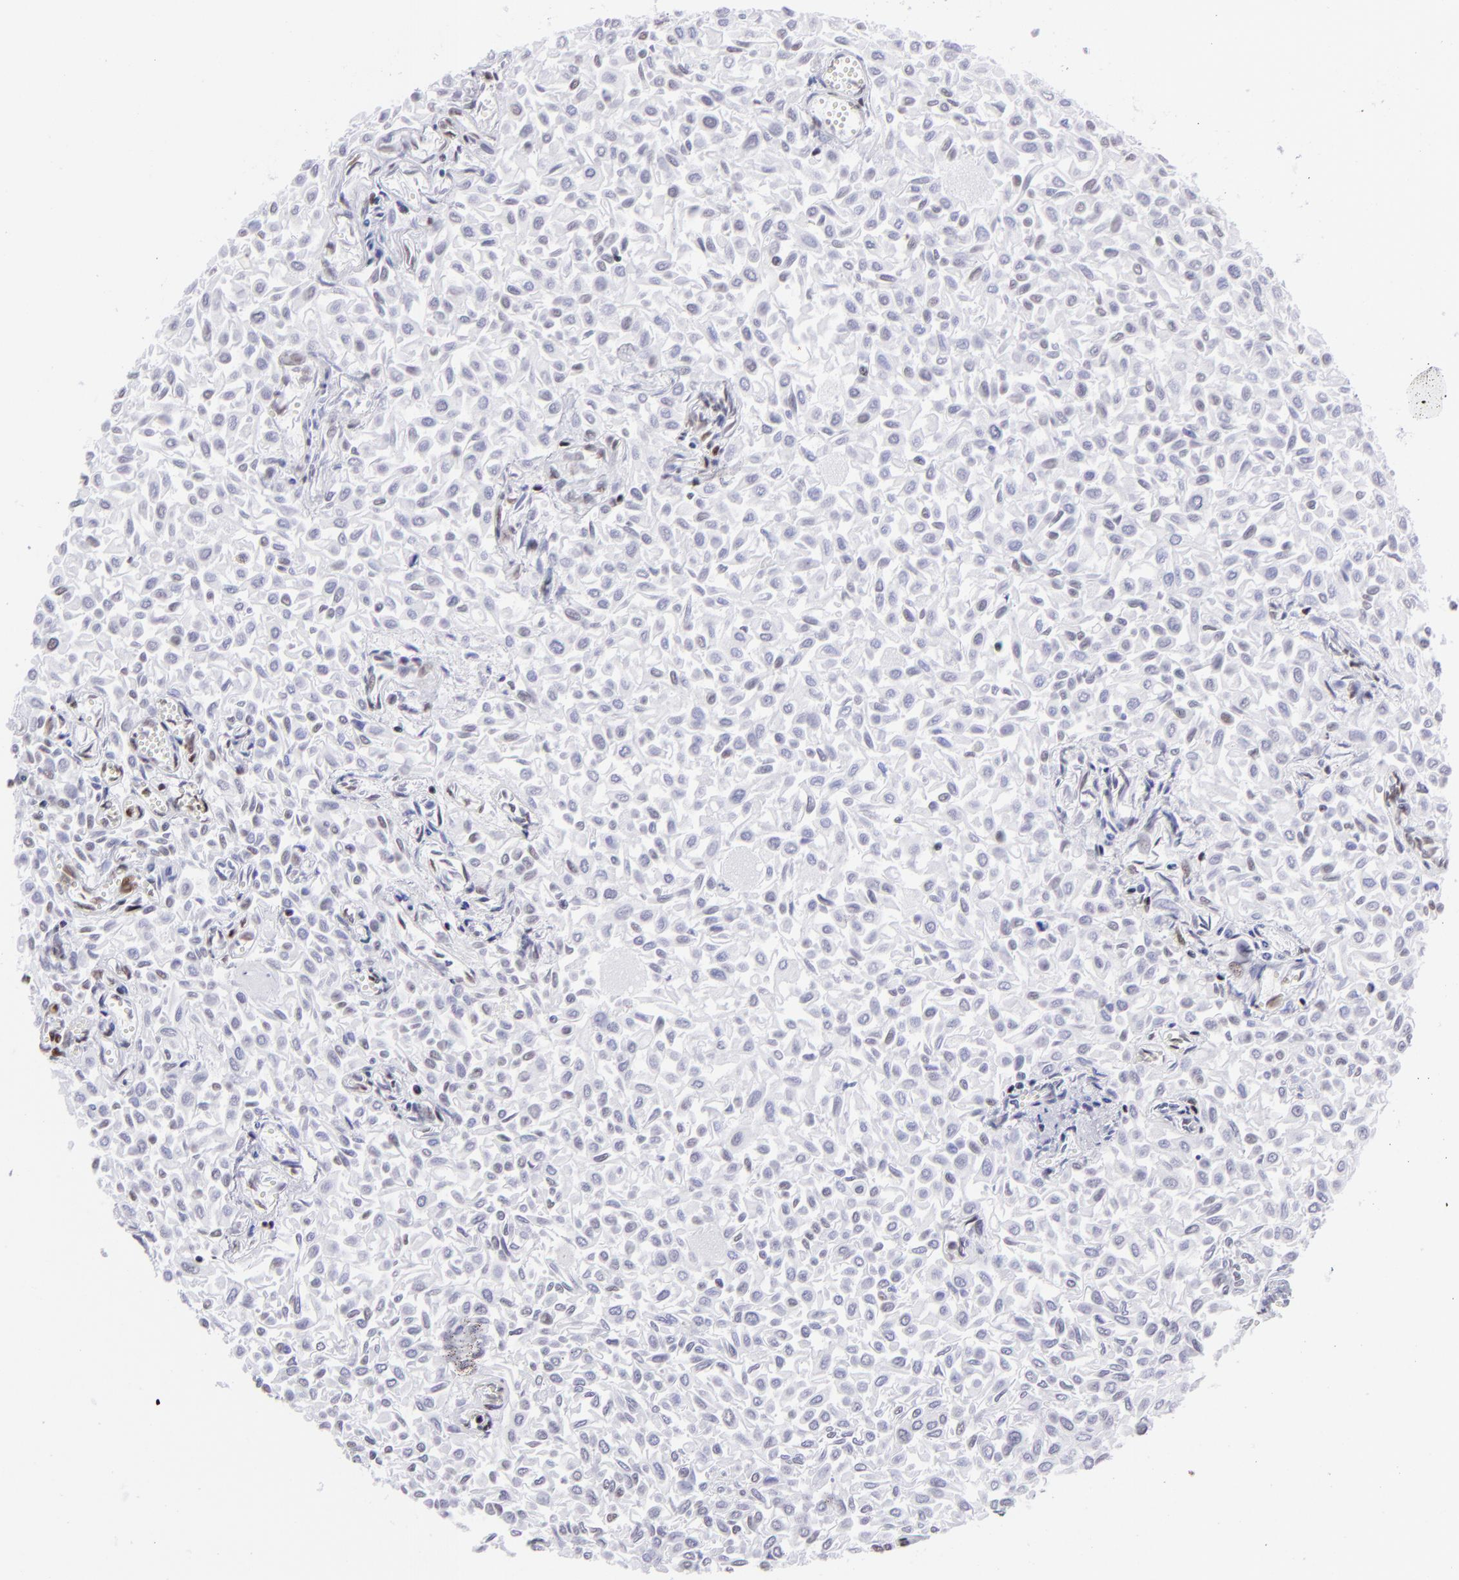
{"staining": {"intensity": "negative", "quantity": "none", "location": "none"}, "tissue": "urothelial cancer", "cell_type": "Tumor cells", "image_type": "cancer", "snomed": [{"axis": "morphology", "description": "Urothelial carcinoma, Low grade"}, {"axis": "topography", "description": "Urinary bladder"}], "caption": "Immunohistochemistry of low-grade urothelial carcinoma demonstrates no positivity in tumor cells. The staining was performed using DAB (3,3'-diaminobenzidine) to visualize the protein expression in brown, while the nuclei were stained in blue with hematoxylin (Magnification: 20x).", "gene": "ETS1", "patient": {"sex": "male", "age": 64}}